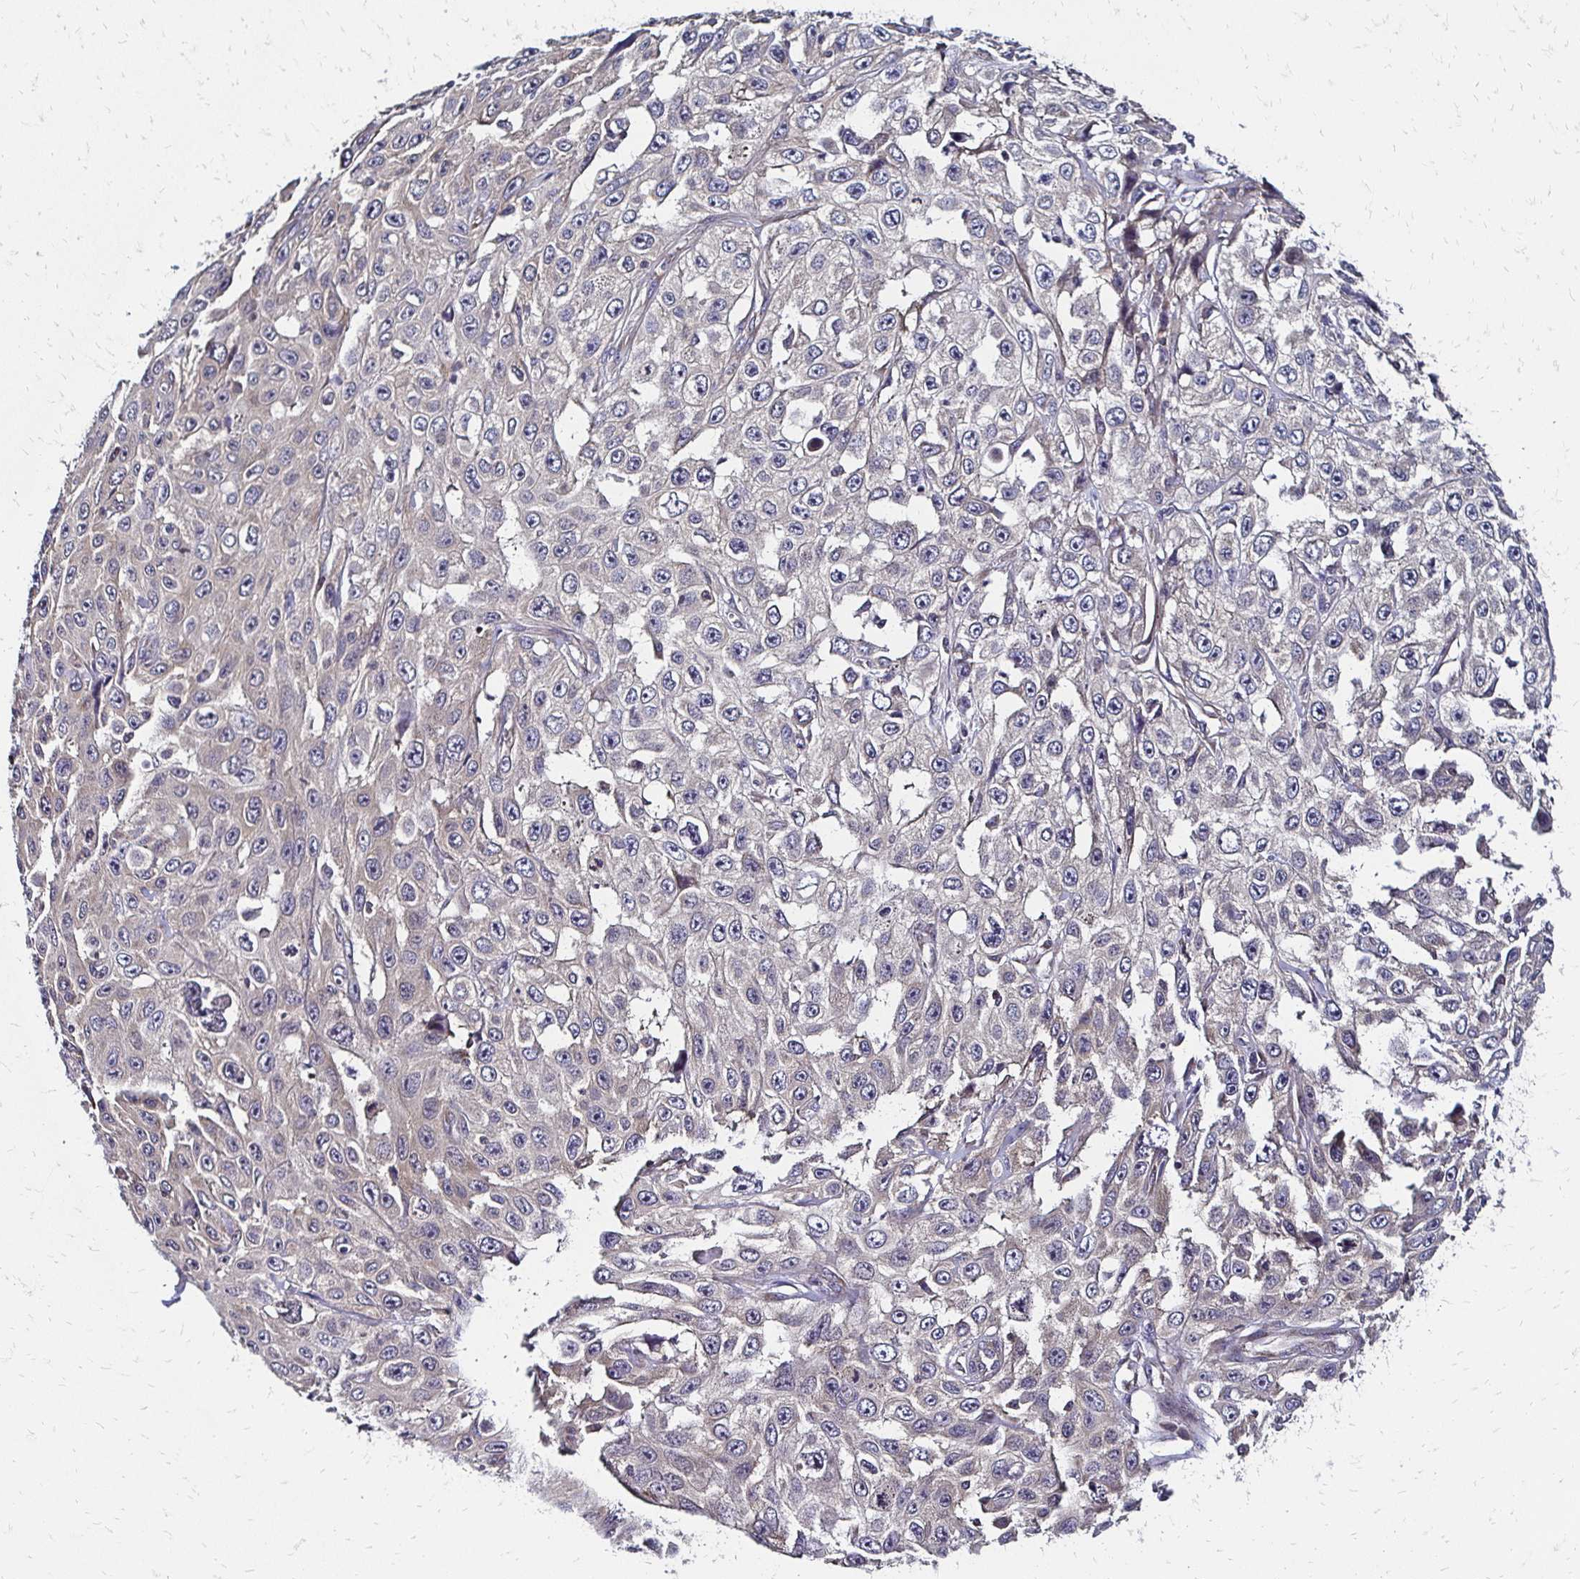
{"staining": {"intensity": "negative", "quantity": "none", "location": "none"}, "tissue": "skin cancer", "cell_type": "Tumor cells", "image_type": "cancer", "snomed": [{"axis": "morphology", "description": "Squamous cell carcinoma, NOS"}, {"axis": "topography", "description": "Skin"}], "caption": "Human skin cancer stained for a protein using immunohistochemistry displays no staining in tumor cells.", "gene": "CBX7", "patient": {"sex": "male", "age": 82}}